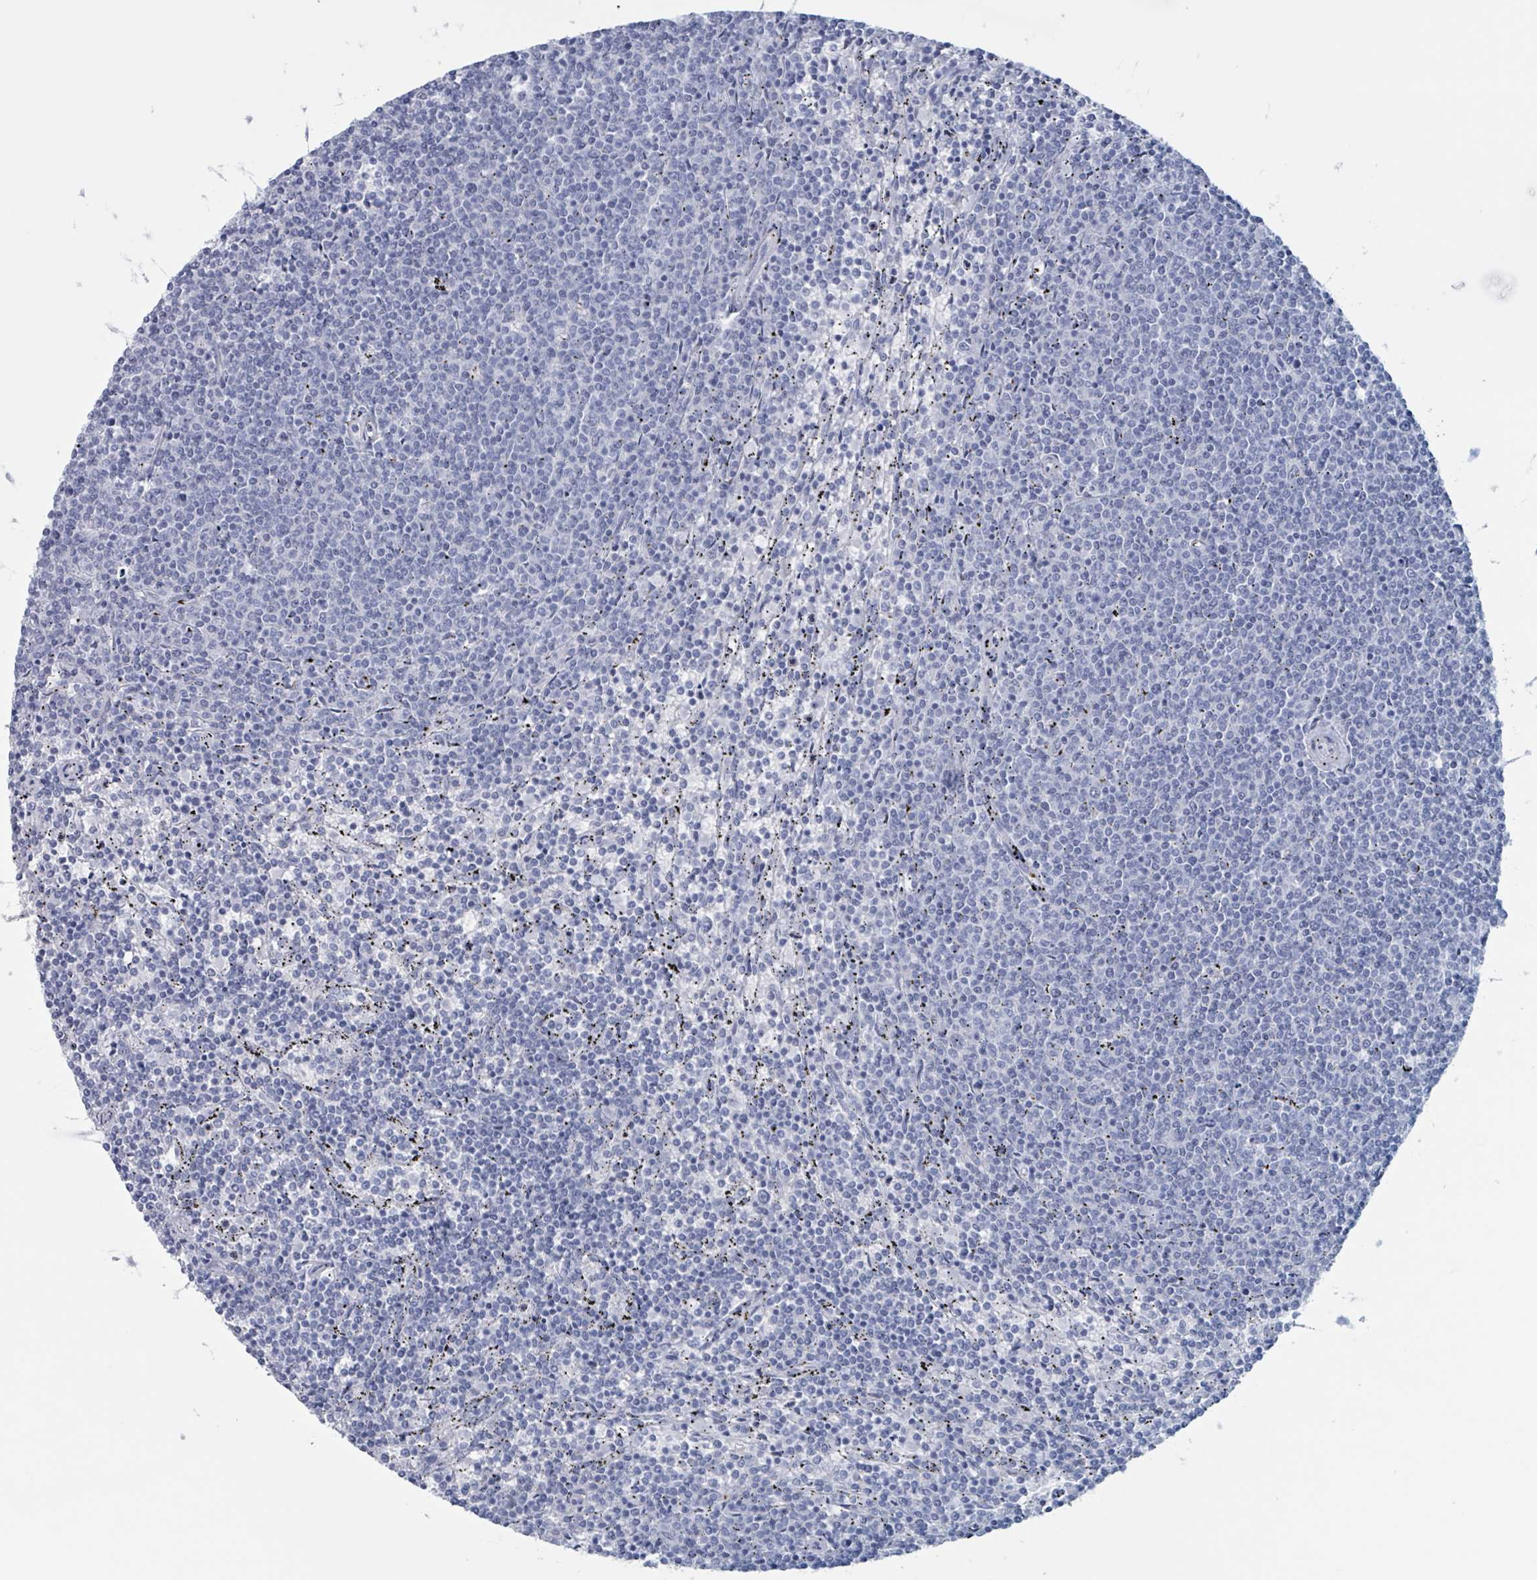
{"staining": {"intensity": "negative", "quantity": "none", "location": "none"}, "tissue": "lymphoma", "cell_type": "Tumor cells", "image_type": "cancer", "snomed": [{"axis": "morphology", "description": "Malignant lymphoma, non-Hodgkin's type, Low grade"}, {"axis": "topography", "description": "Spleen"}], "caption": "Tumor cells show no significant protein positivity in lymphoma.", "gene": "KLK4", "patient": {"sex": "female", "age": 50}}